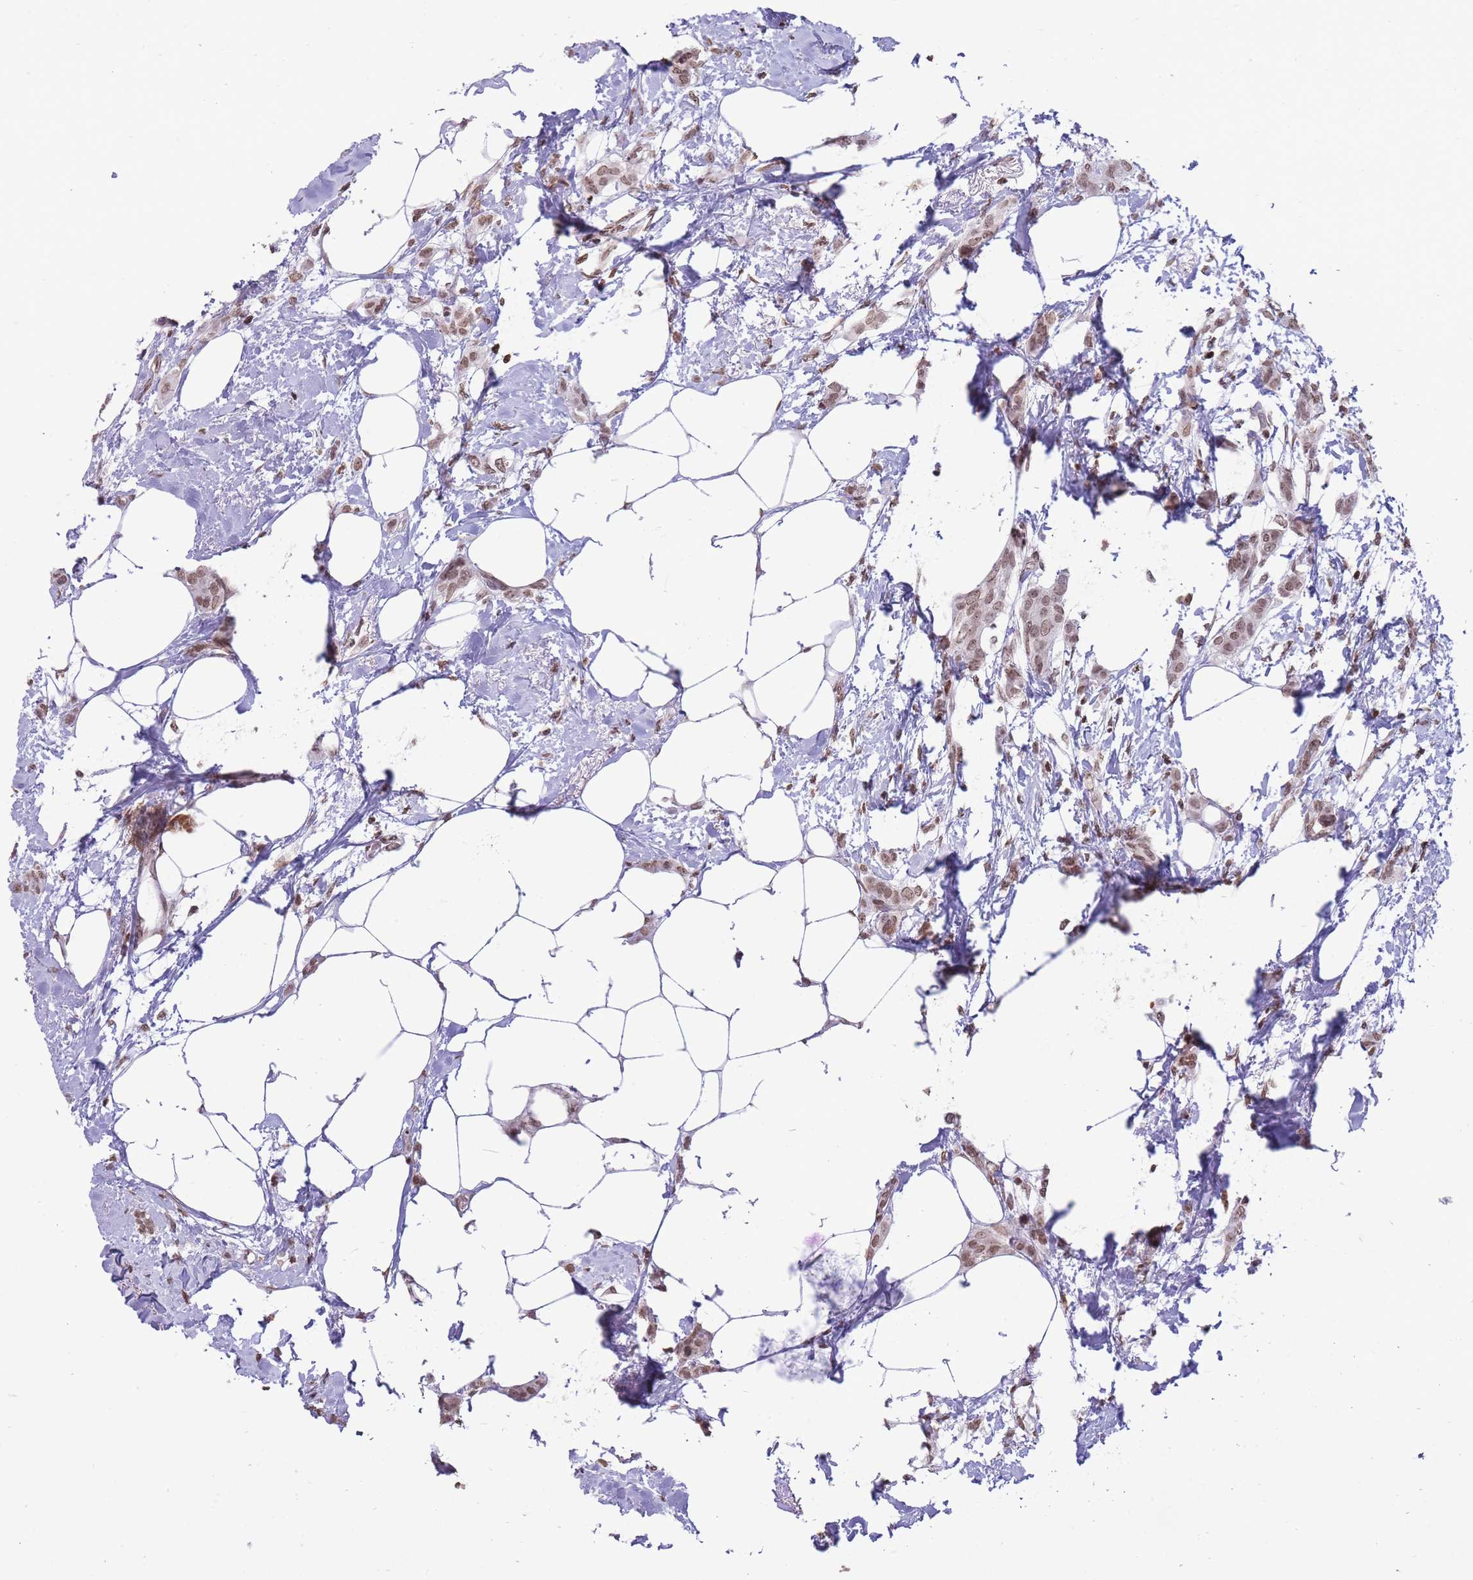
{"staining": {"intensity": "moderate", "quantity": ">75%", "location": "nuclear"}, "tissue": "breast cancer", "cell_type": "Tumor cells", "image_type": "cancer", "snomed": [{"axis": "morphology", "description": "Duct carcinoma"}, {"axis": "topography", "description": "Breast"}], "caption": "Protein staining shows moderate nuclear expression in approximately >75% of tumor cells in breast cancer (invasive ductal carcinoma). Using DAB (brown) and hematoxylin (blue) stains, captured at high magnification using brightfield microscopy.", "gene": "SHISAL1", "patient": {"sex": "female", "age": 72}}